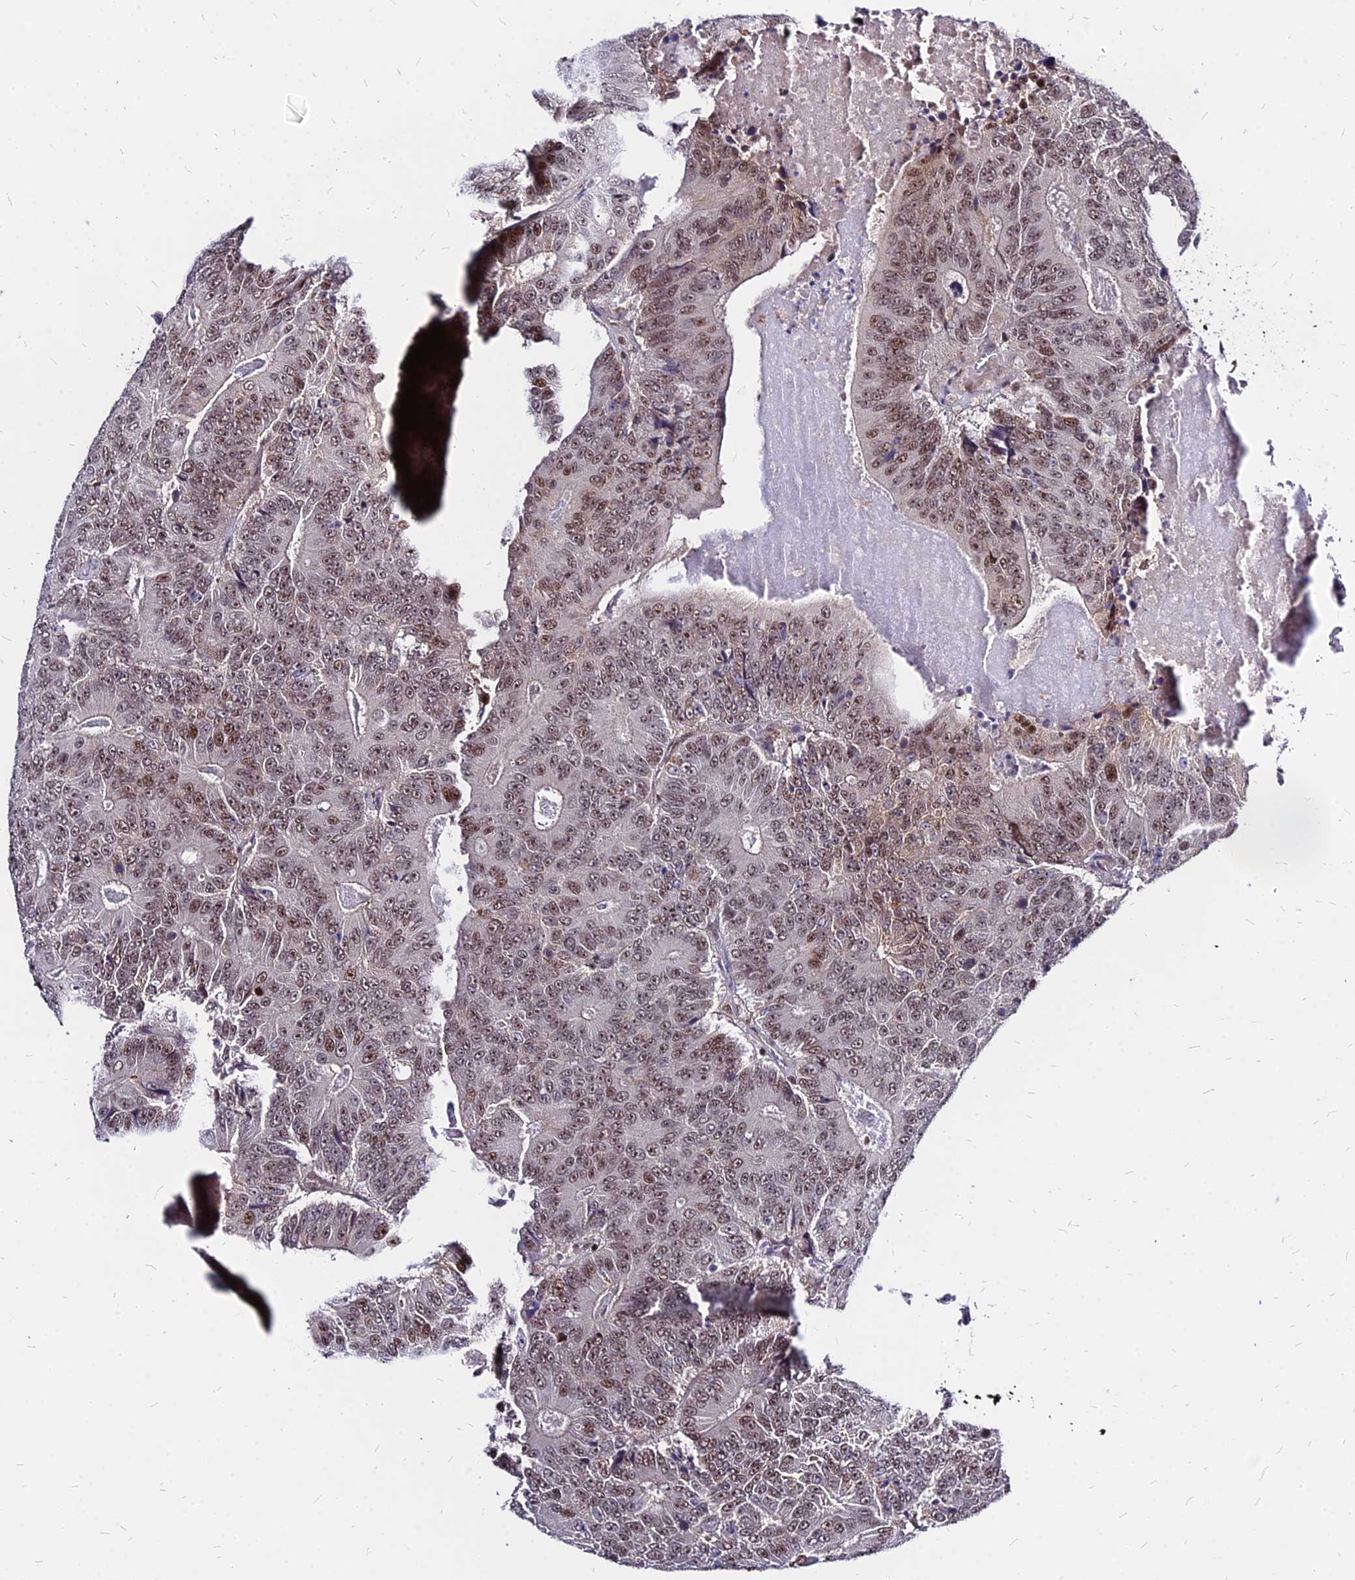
{"staining": {"intensity": "moderate", "quantity": ">75%", "location": "nuclear"}, "tissue": "colorectal cancer", "cell_type": "Tumor cells", "image_type": "cancer", "snomed": [{"axis": "morphology", "description": "Adenocarcinoma, NOS"}, {"axis": "topography", "description": "Colon"}], "caption": "Colorectal cancer tissue displays moderate nuclear staining in about >75% of tumor cells, visualized by immunohistochemistry. (brown staining indicates protein expression, while blue staining denotes nuclei).", "gene": "DDX55", "patient": {"sex": "male", "age": 83}}